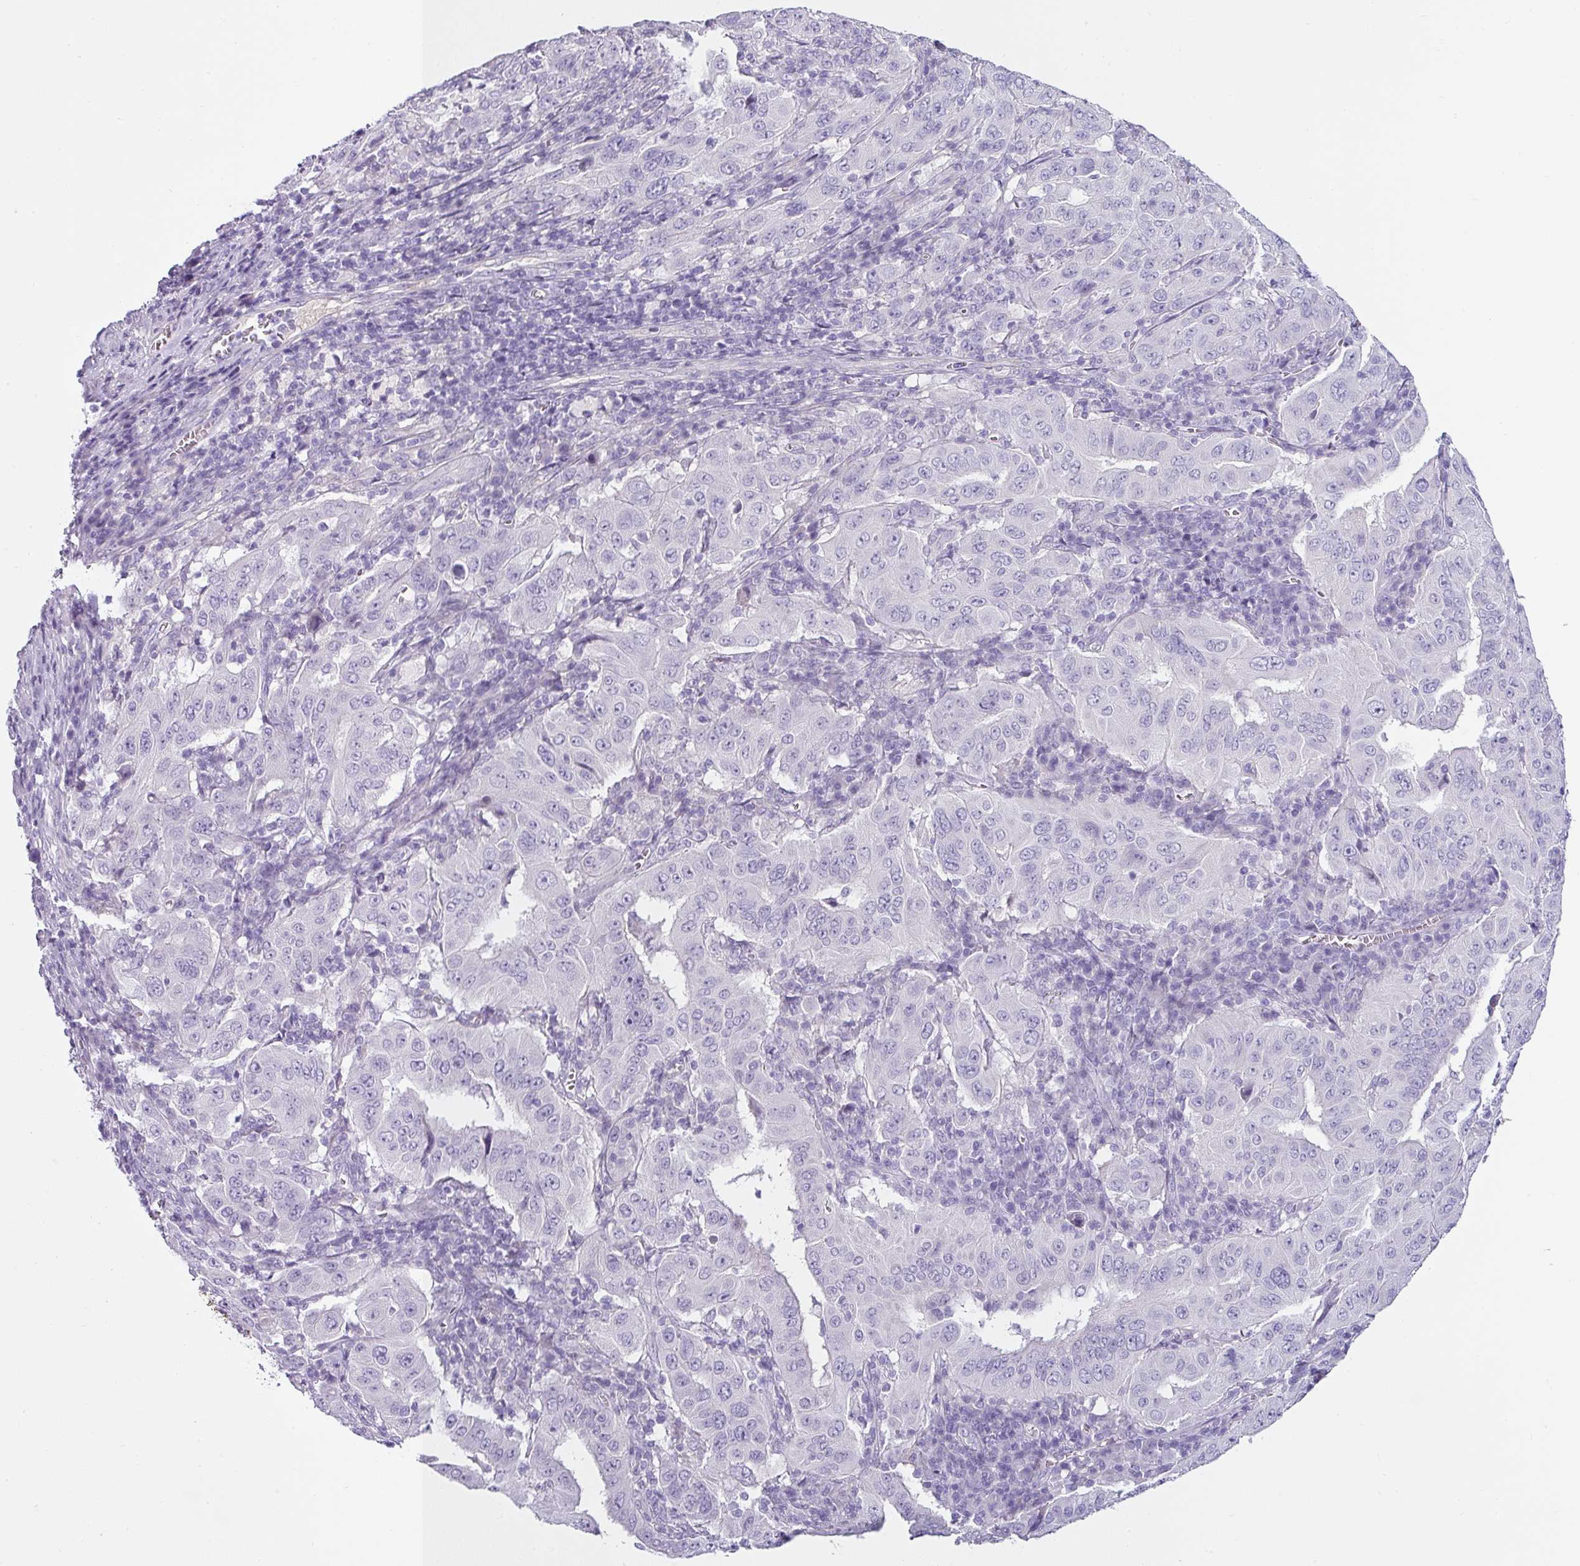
{"staining": {"intensity": "negative", "quantity": "none", "location": "none"}, "tissue": "pancreatic cancer", "cell_type": "Tumor cells", "image_type": "cancer", "snomed": [{"axis": "morphology", "description": "Adenocarcinoma, NOS"}, {"axis": "topography", "description": "Pancreas"}], "caption": "Immunohistochemistry (IHC) photomicrograph of human pancreatic cancer (adenocarcinoma) stained for a protein (brown), which exhibits no expression in tumor cells.", "gene": "VCY1B", "patient": {"sex": "male", "age": 63}}